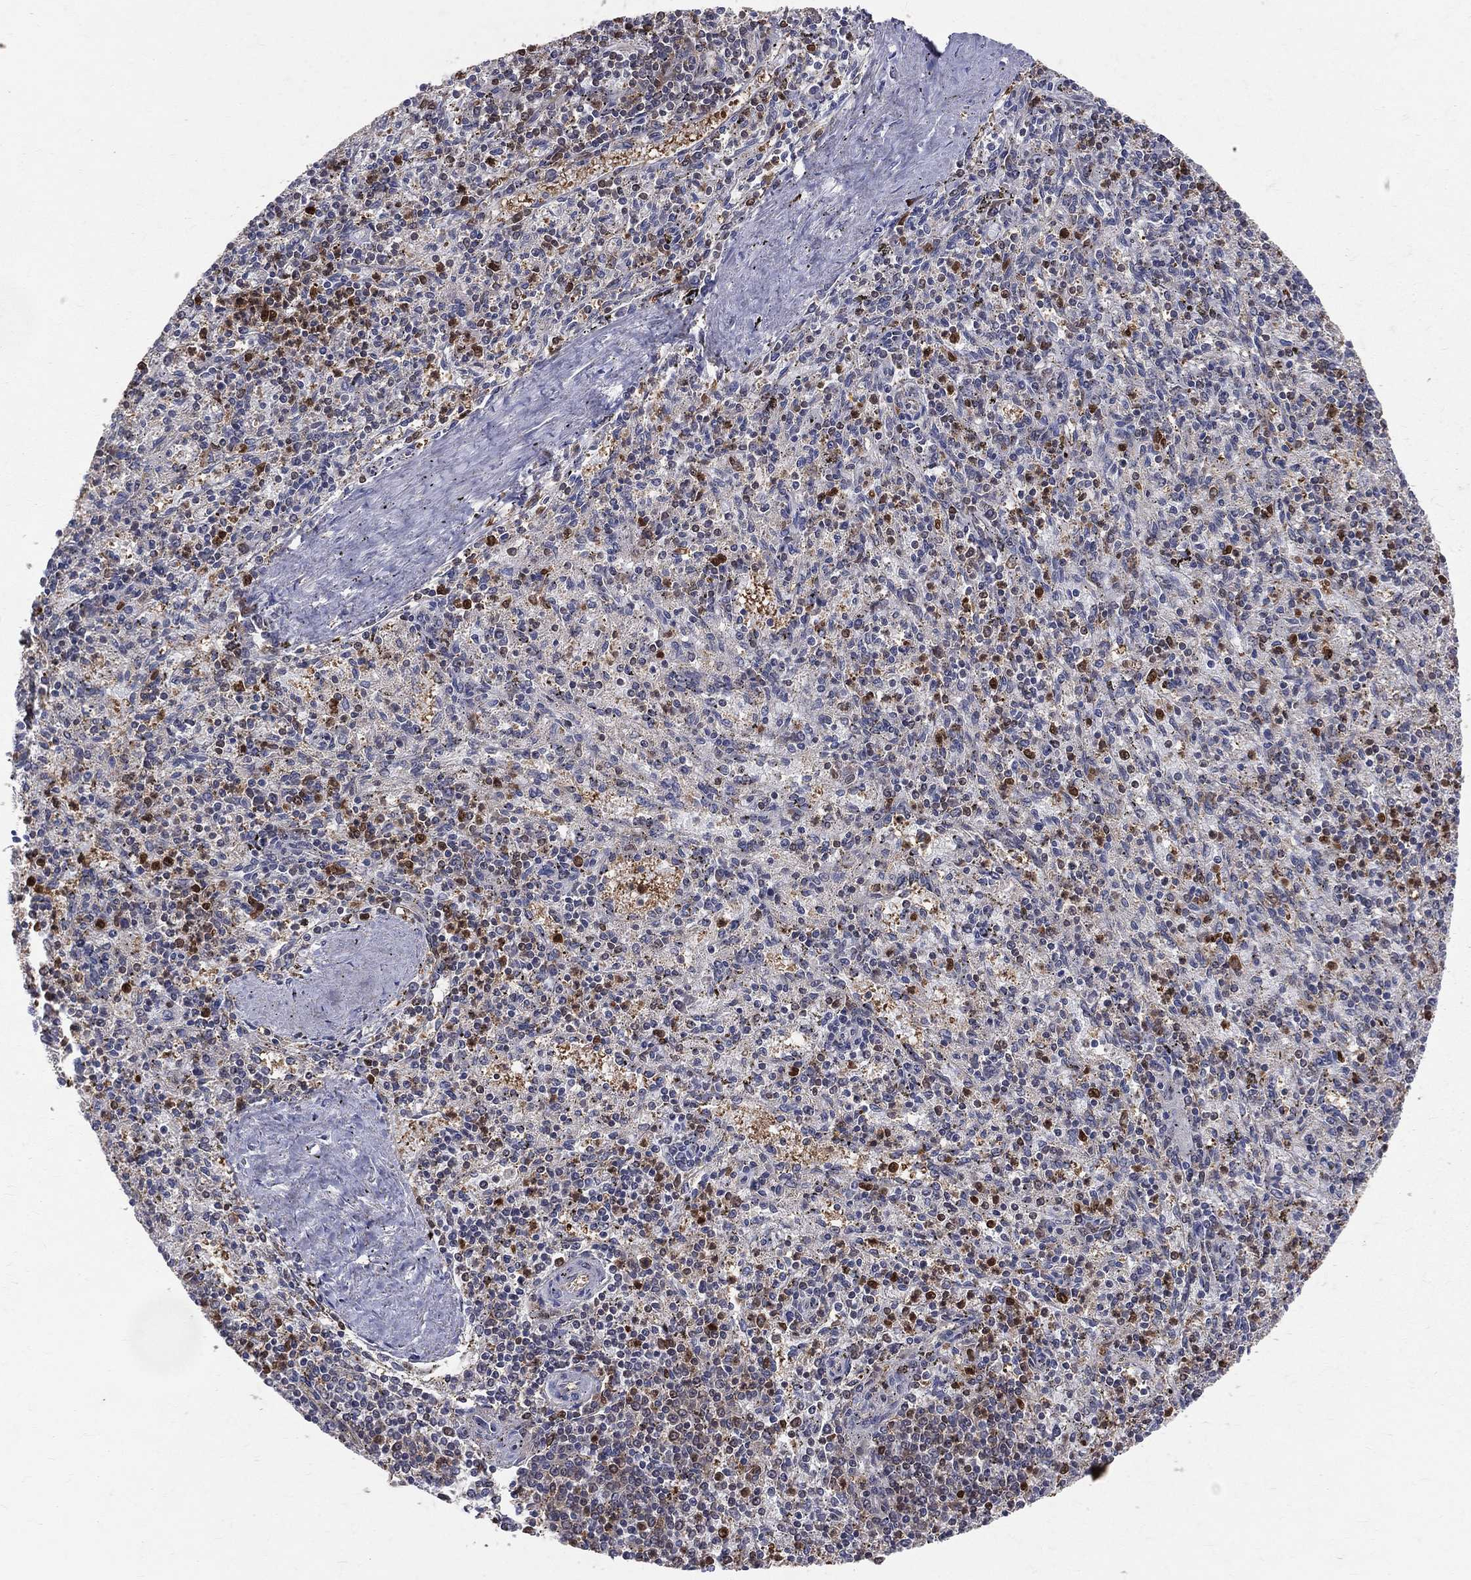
{"staining": {"intensity": "strong", "quantity": "<25%", "location": "nuclear"}, "tissue": "spleen", "cell_type": "Cells in red pulp", "image_type": "normal", "snomed": [{"axis": "morphology", "description": "Normal tissue, NOS"}, {"axis": "topography", "description": "Spleen"}], "caption": "Cells in red pulp show medium levels of strong nuclear positivity in approximately <25% of cells in unremarkable human spleen. (Brightfield microscopy of DAB IHC at high magnification).", "gene": "ENO1", "patient": {"sex": "female", "age": 37}}